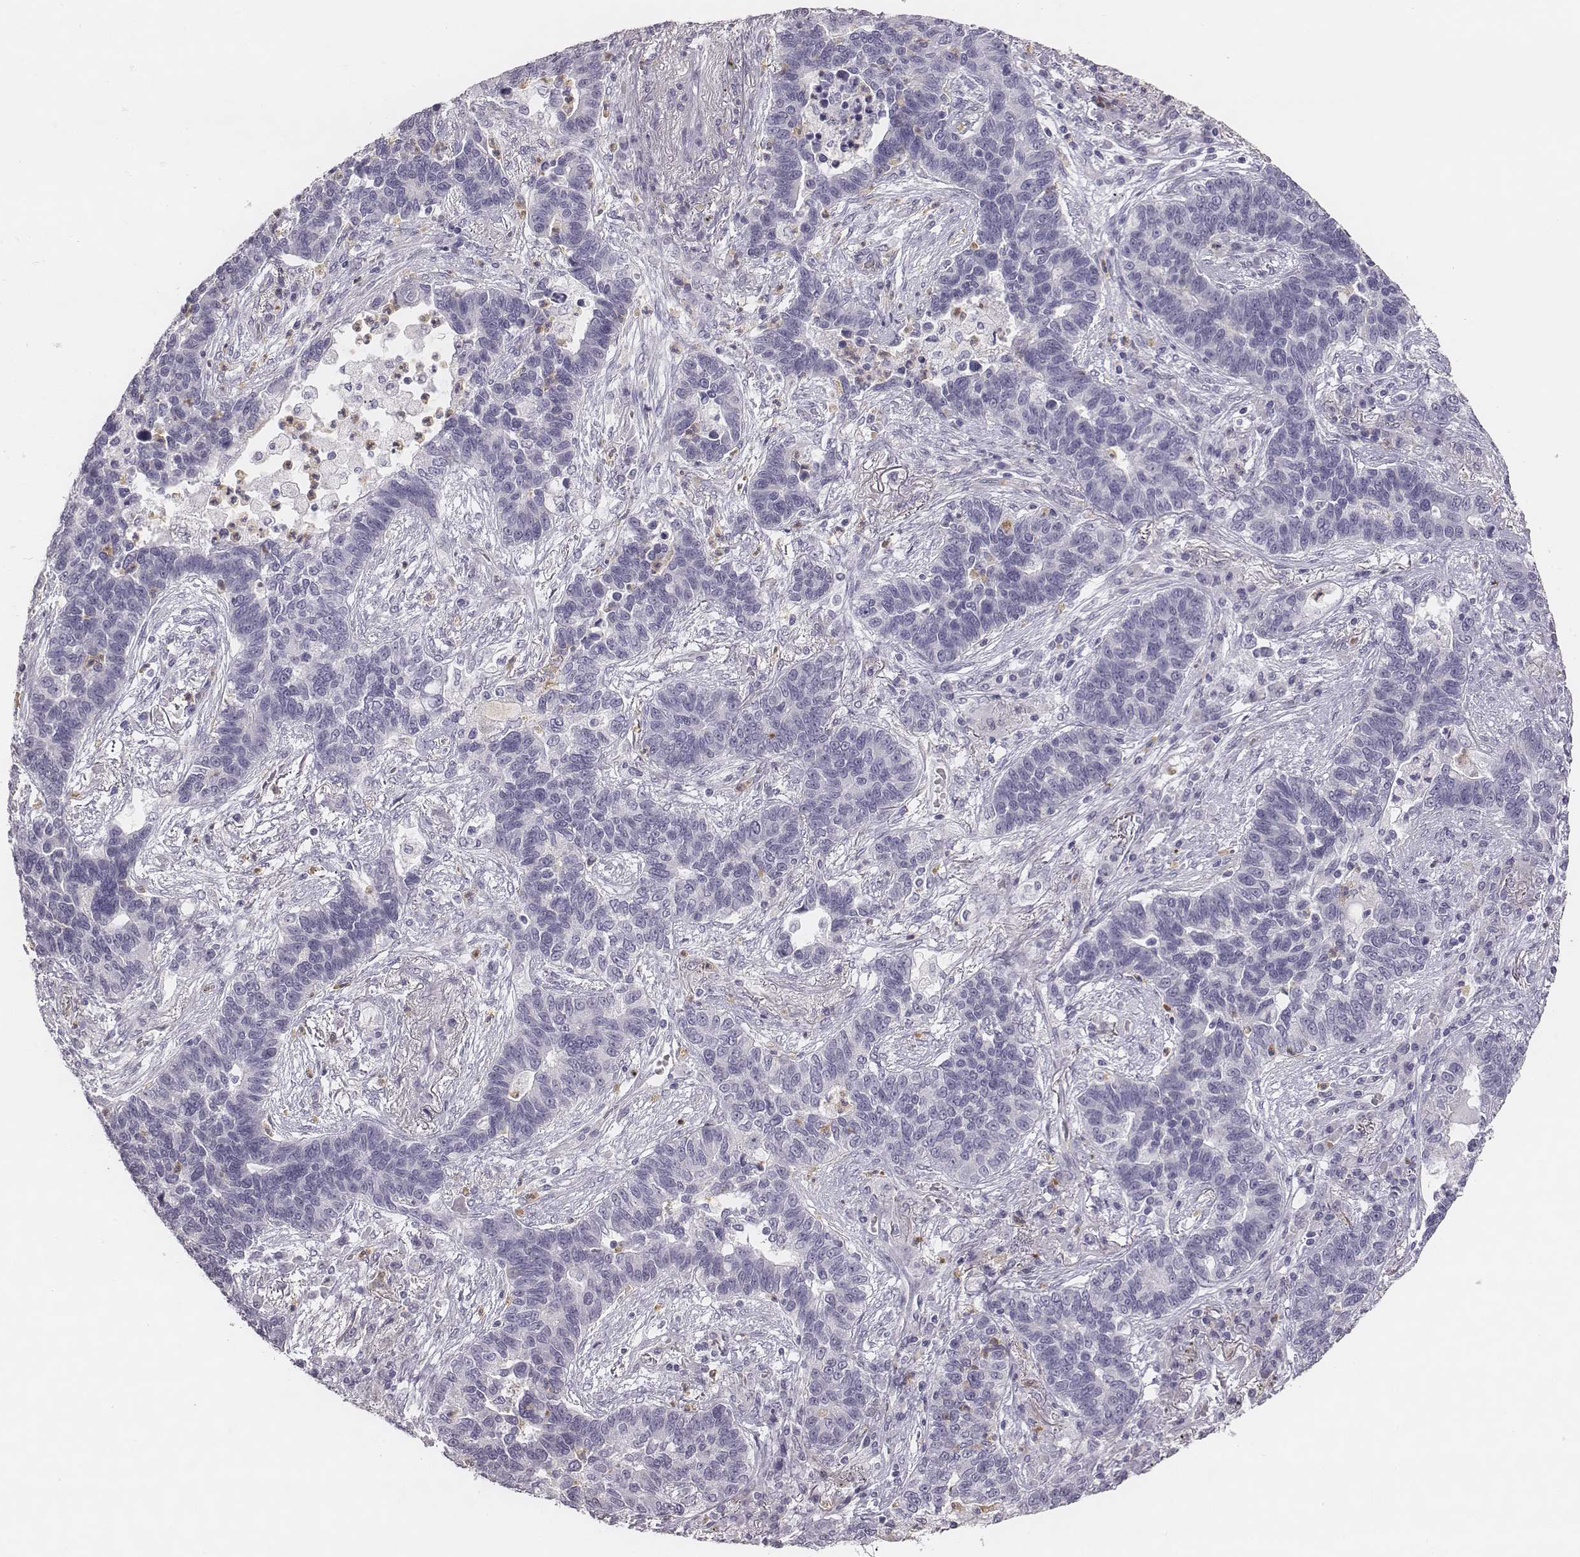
{"staining": {"intensity": "negative", "quantity": "none", "location": "none"}, "tissue": "lung cancer", "cell_type": "Tumor cells", "image_type": "cancer", "snomed": [{"axis": "morphology", "description": "Adenocarcinoma, NOS"}, {"axis": "topography", "description": "Lung"}], "caption": "The histopathology image reveals no staining of tumor cells in adenocarcinoma (lung).", "gene": "KCNJ12", "patient": {"sex": "female", "age": 57}}